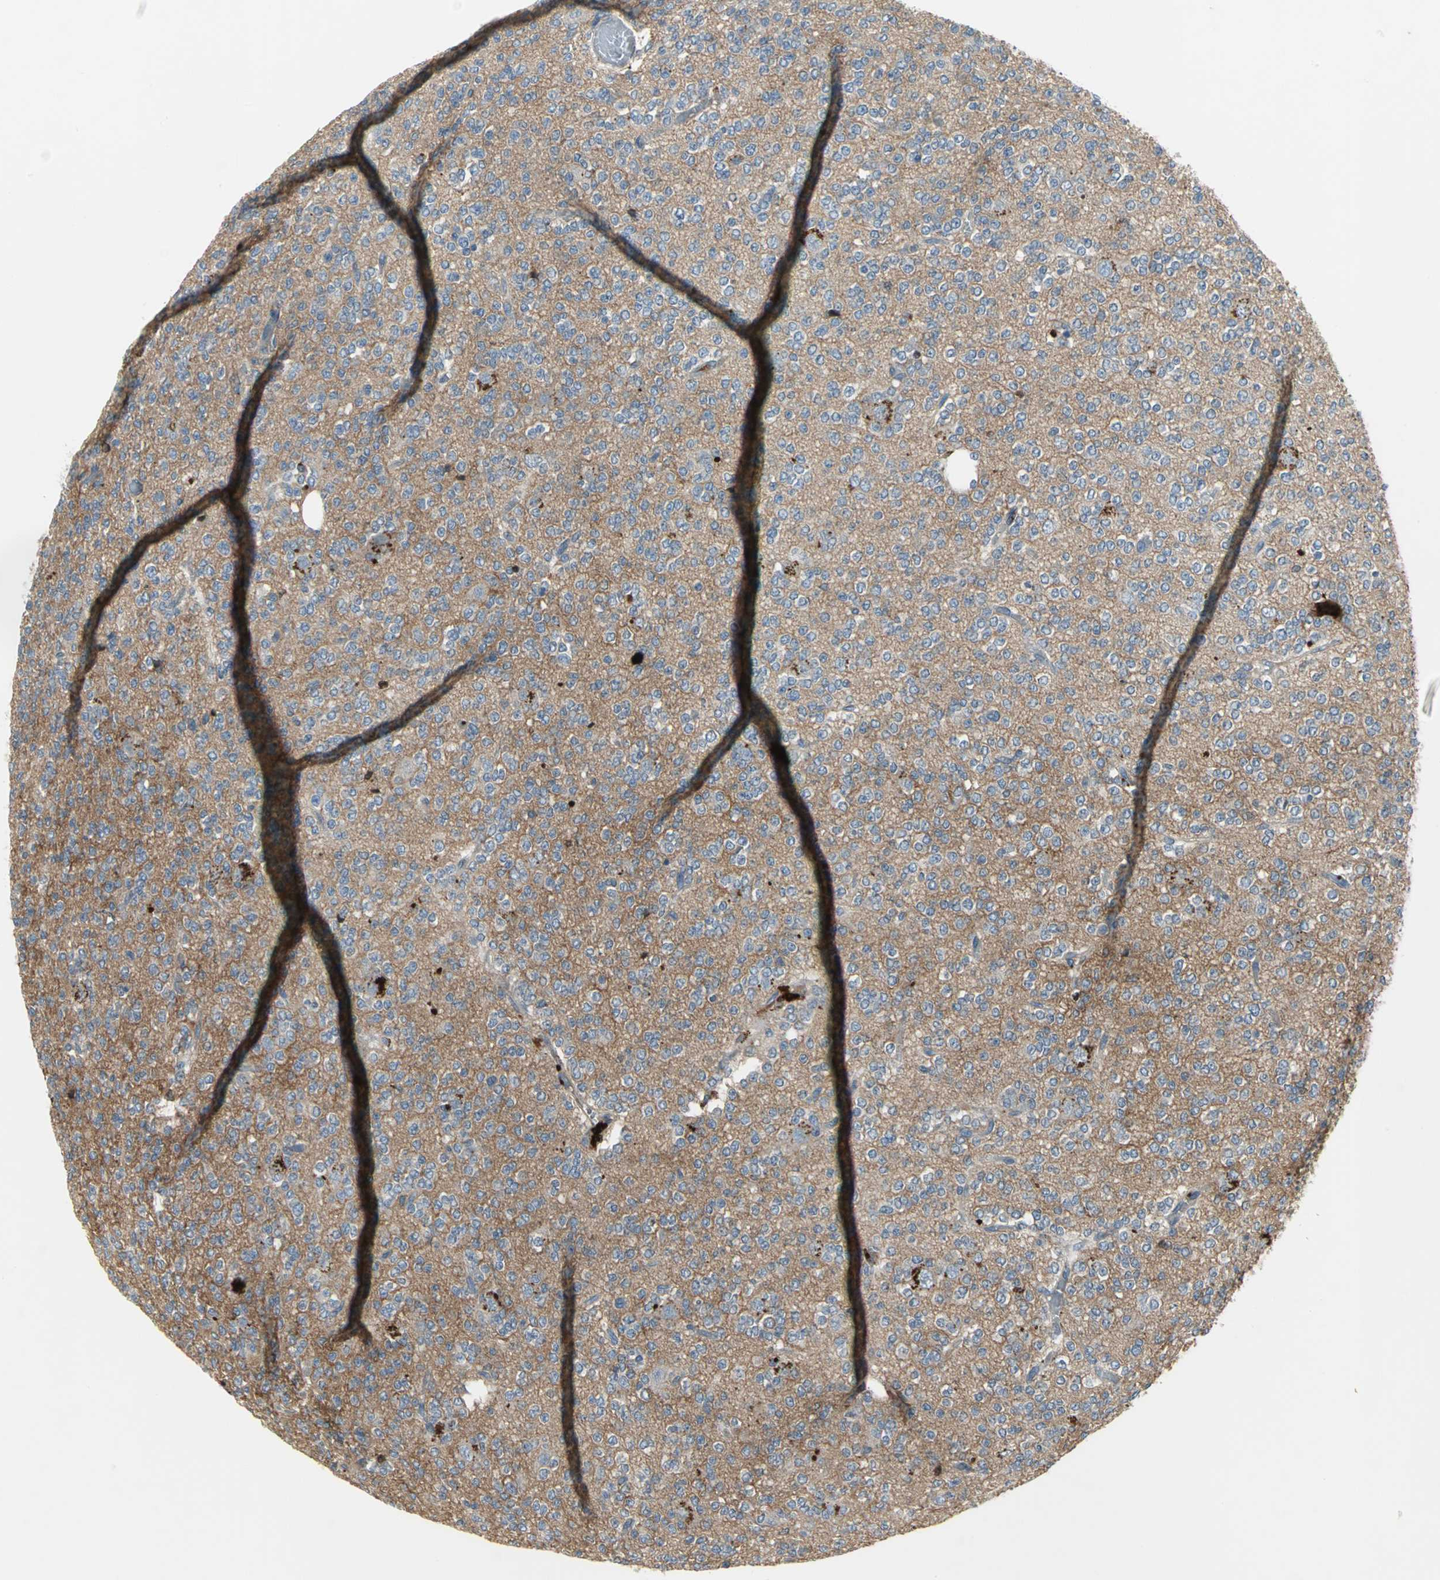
{"staining": {"intensity": "strong", "quantity": "<25%", "location": "cytoplasmic/membranous"}, "tissue": "glioma", "cell_type": "Tumor cells", "image_type": "cancer", "snomed": [{"axis": "morphology", "description": "Glioma, malignant, Low grade"}, {"axis": "topography", "description": "Brain"}], "caption": "Protein expression analysis of glioma demonstrates strong cytoplasmic/membranous staining in about <25% of tumor cells.", "gene": "PTGDS", "patient": {"sex": "male", "age": 38}}